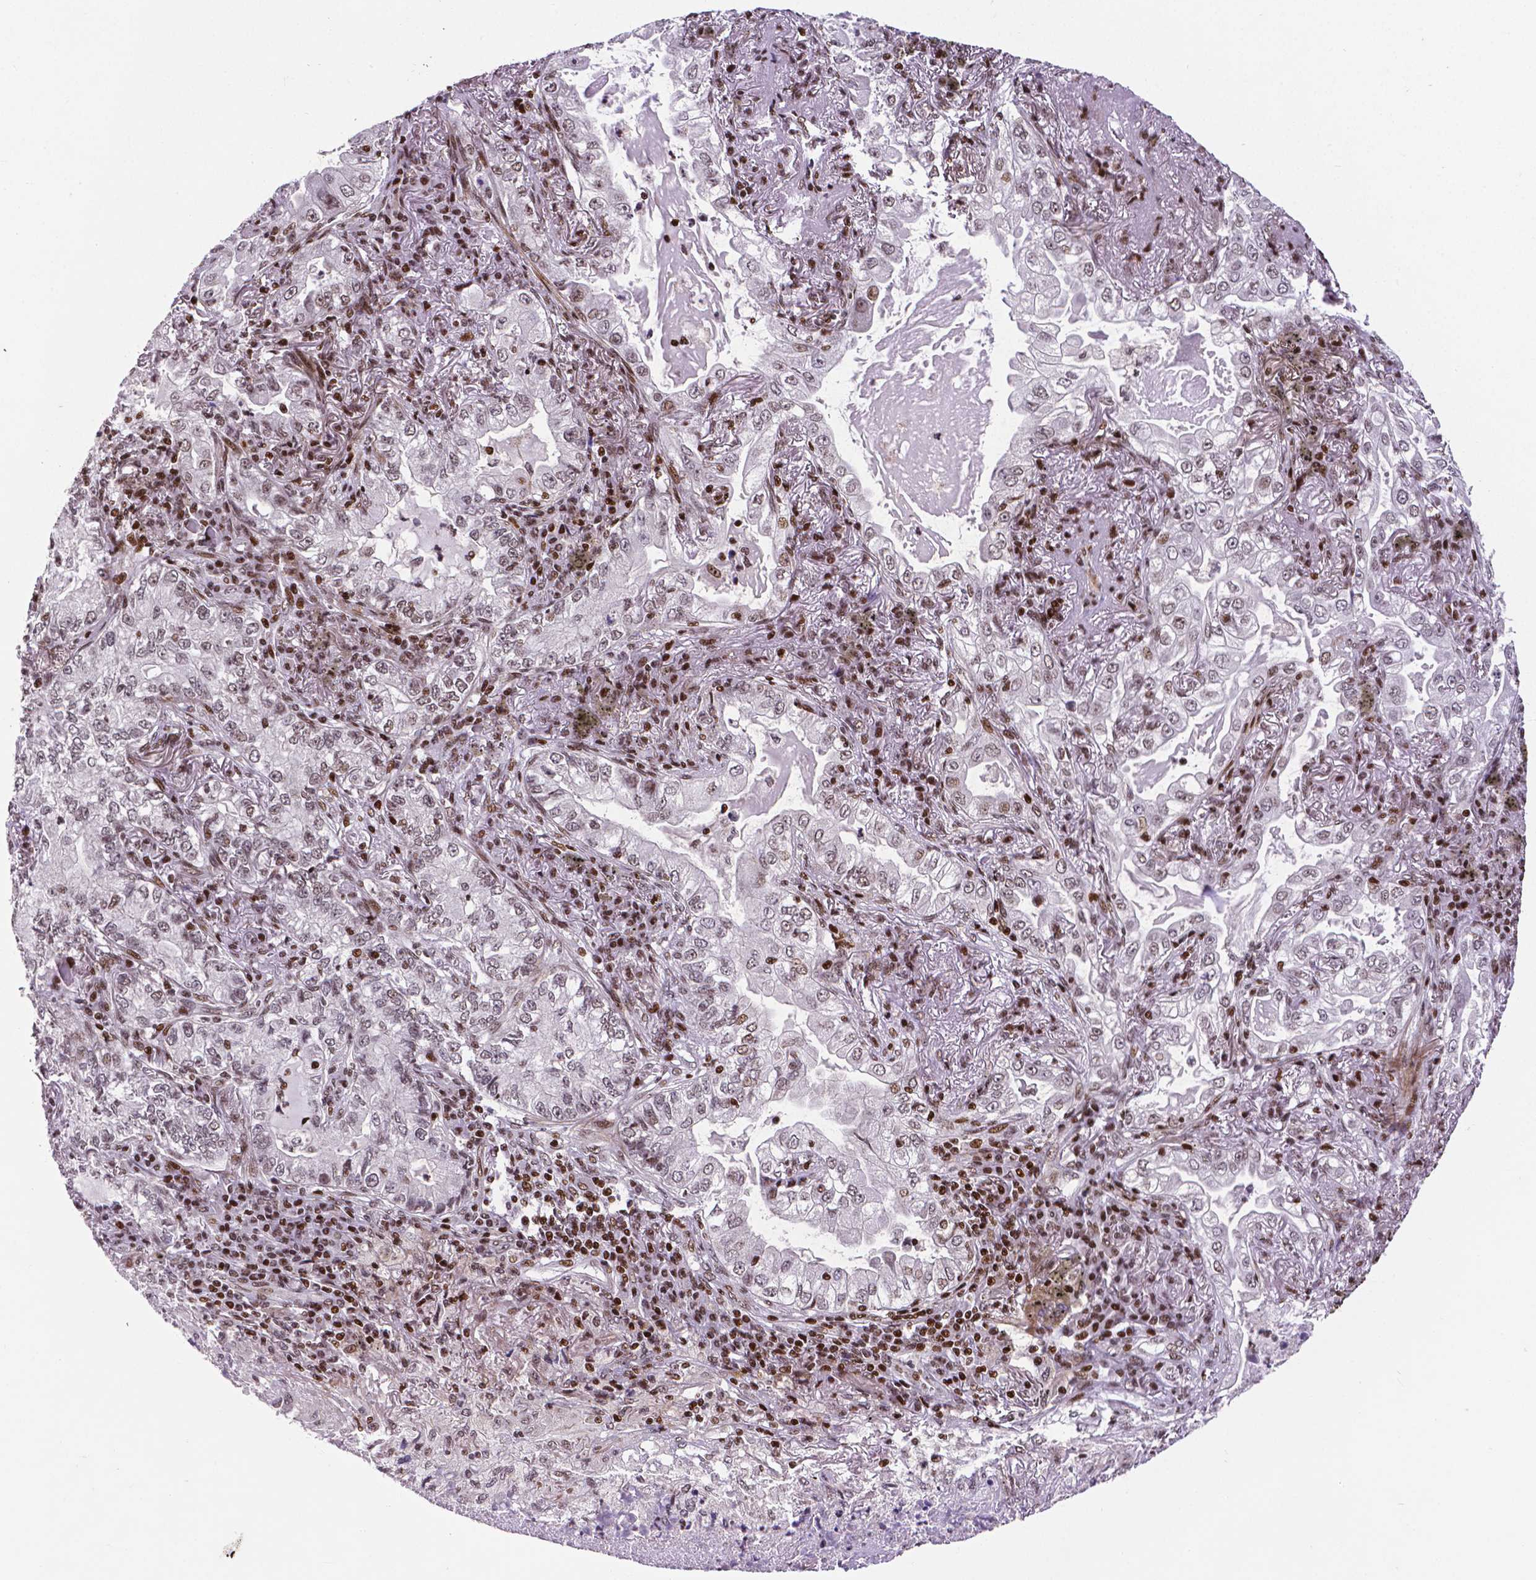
{"staining": {"intensity": "weak", "quantity": "25%-75%", "location": "nuclear"}, "tissue": "lung cancer", "cell_type": "Tumor cells", "image_type": "cancer", "snomed": [{"axis": "morphology", "description": "Adenocarcinoma, NOS"}, {"axis": "topography", "description": "Lung"}], "caption": "Weak nuclear protein positivity is present in approximately 25%-75% of tumor cells in lung cancer (adenocarcinoma).", "gene": "CTCF", "patient": {"sex": "female", "age": 73}}